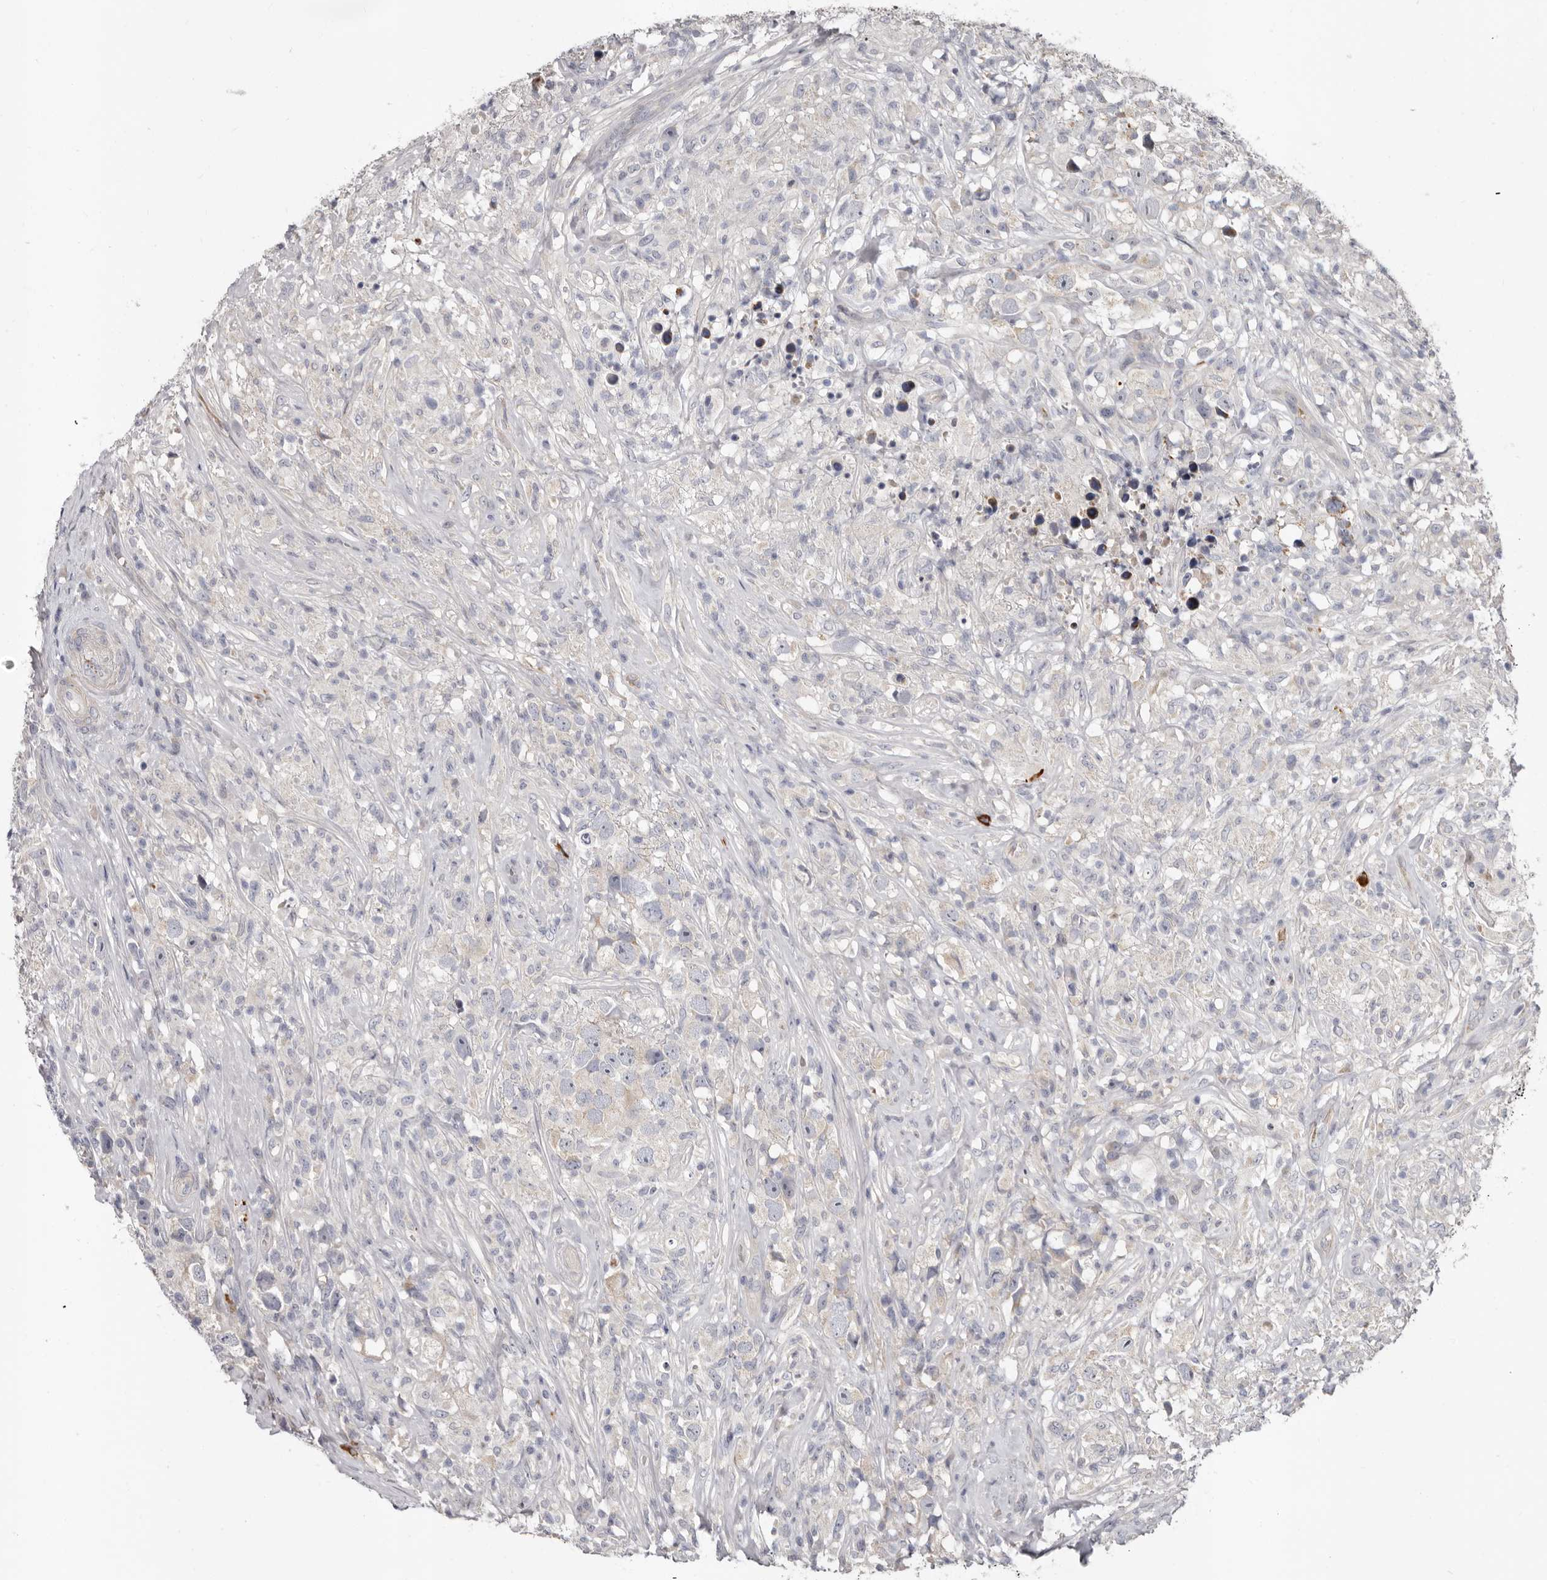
{"staining": {"intensity": "negative", "quantity": "none", "location": "none"}, "tissue": "testis cancer", "cell_type": "Tumor cells", "image_type": "cancer", "snomed": [{"axis": "morphology", "description": "Seminoma, NOS"}, {"axis": "topography", "description": "Testis"}], "caption": "Tumor cells show no significant protein staining in testis cancer (seminoma). Brightfield microscopy of IHC stained with DAB (brown) and hematoxylin (blue), captured at high magnification.", "gene": "SPTA1", "patient": {"sex": "male", "age": 49}}